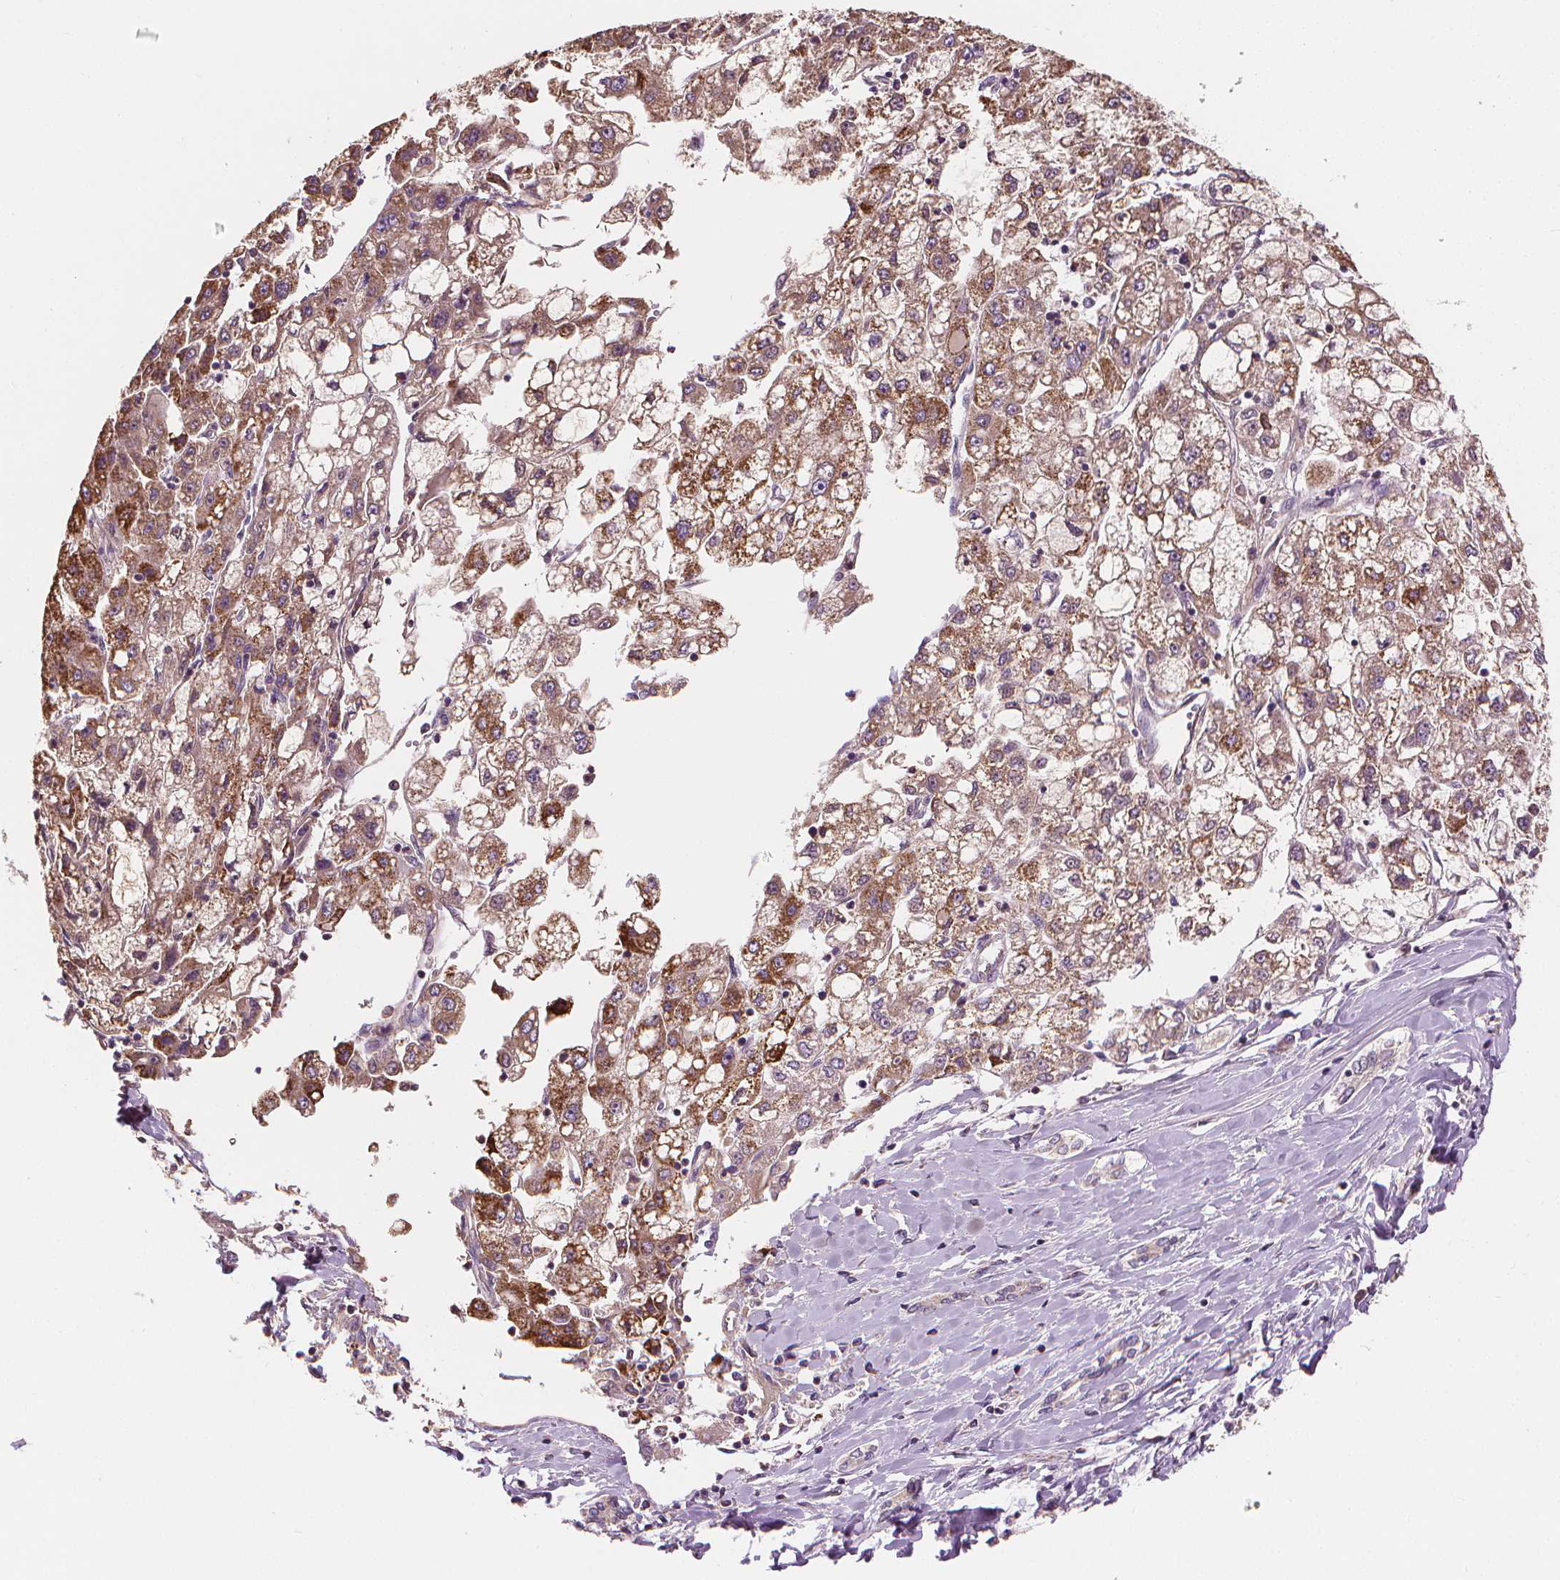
{"staining": {"intensity": "moderate", "quantity": "25%-75%", "location": "cytoplasmic/membranous"}, "tissue": "liver cancer", "cell_type": "Tumor cells", "image_type": "cancer", "snomed": [{"axis": "morphology", "description": "Carcinoma, Hepatocellular, NOS"}, {"axis": "topography", "description": "Liver"}], "caption": "High-magnification brightfield microscopy of liver cancer (hepatocellular carcinoma) stained with DAB (3,3'-diaminobenzidine) (brown) and counterstained with hematoxylin (blue). tumor cells exhibit moderate cytoplasmic/membranous positivity is present in approximately25%-75% of cells. (DAB IHC with brightfield microscopy, high magnification).", "gene": "RAB20", "patient": {"sex": "male", "age": 40}}